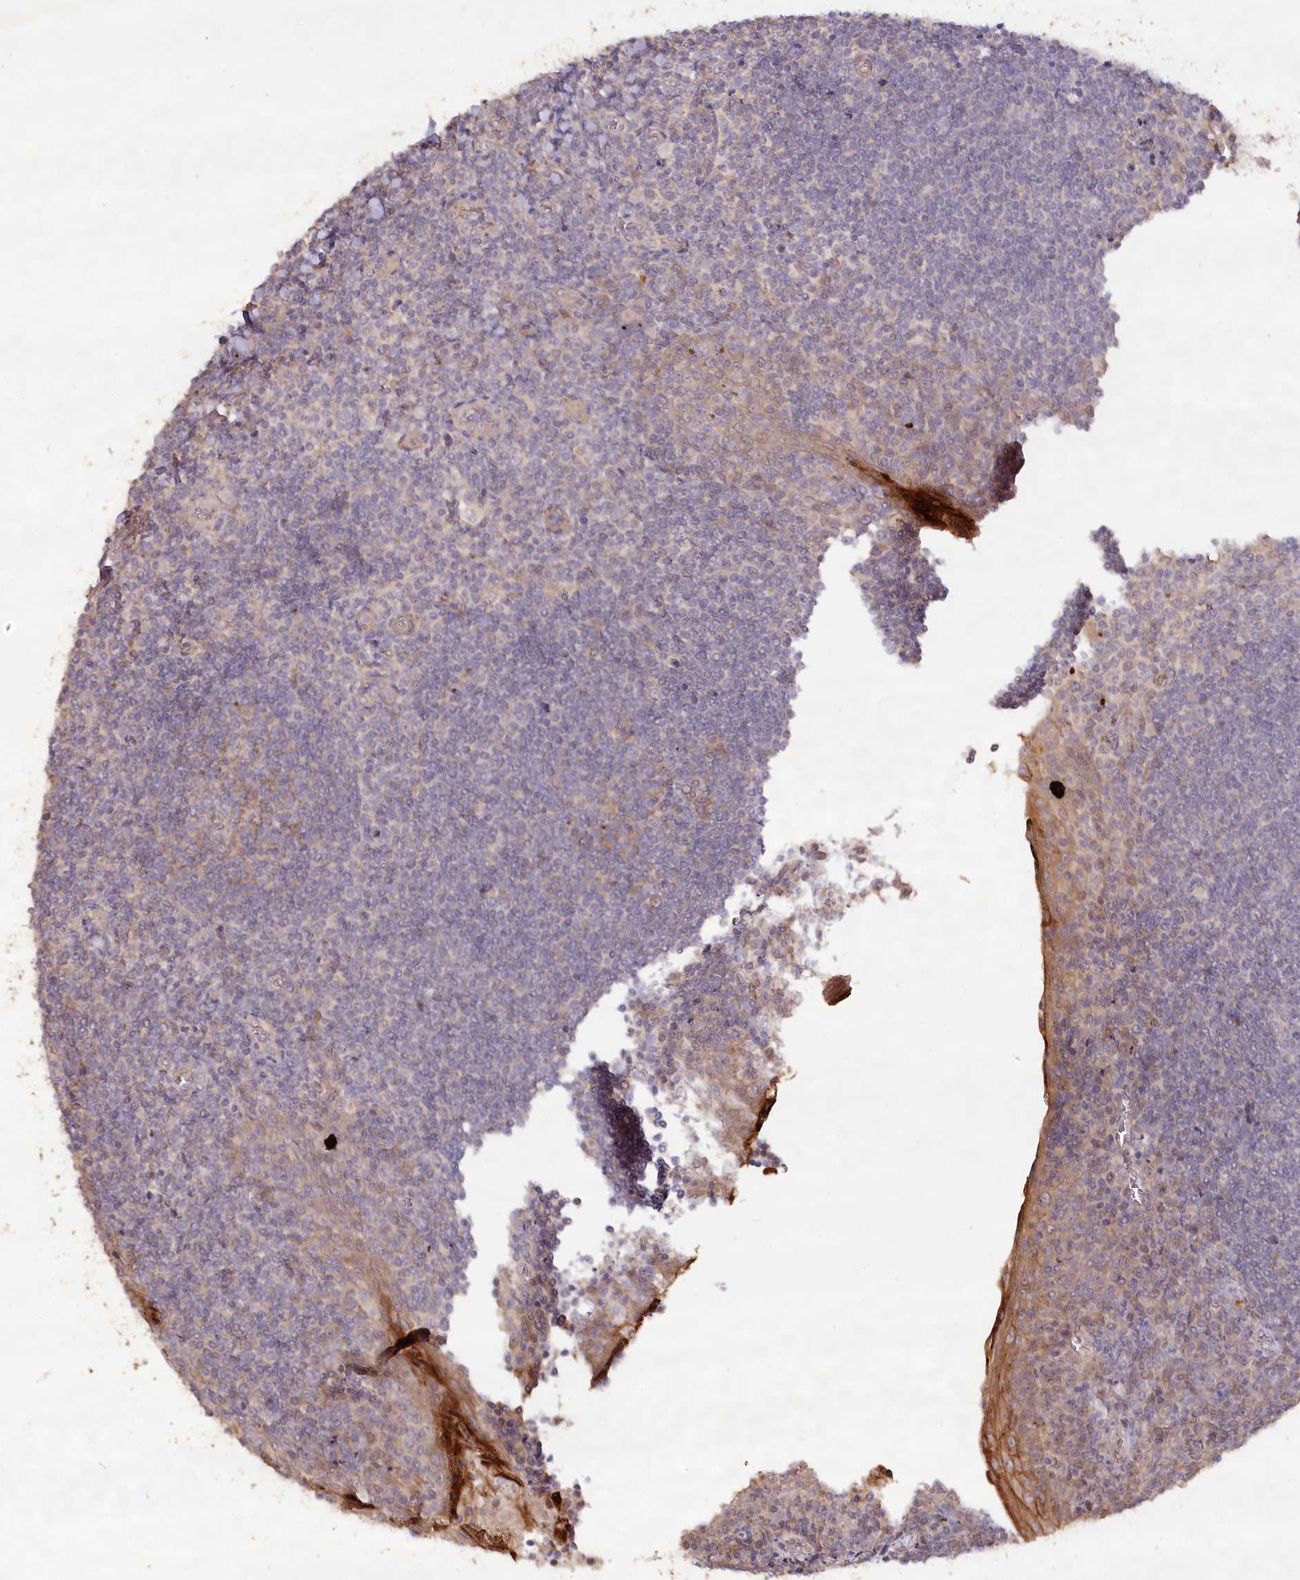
{"staining": {"intensity": "moderate", "quantity": "<25%", "location": "cytoplasmic/membranous"}, "tissue": "tonsil", "cell_type": "Germinal center cells", "image_type": "normal", "snomed": [{"axis": "morphology", "description": "Normal tissue, NOS"}, {"axis": "topography", "description": "Tonsil"}], "caption": "Benign tonsil reveals moderate cytoplasmic/membranous expression in about <25% of germinal center cells.", "gene": "IRAK1BP1", "patient": {"sex": "male", "age": 27}}